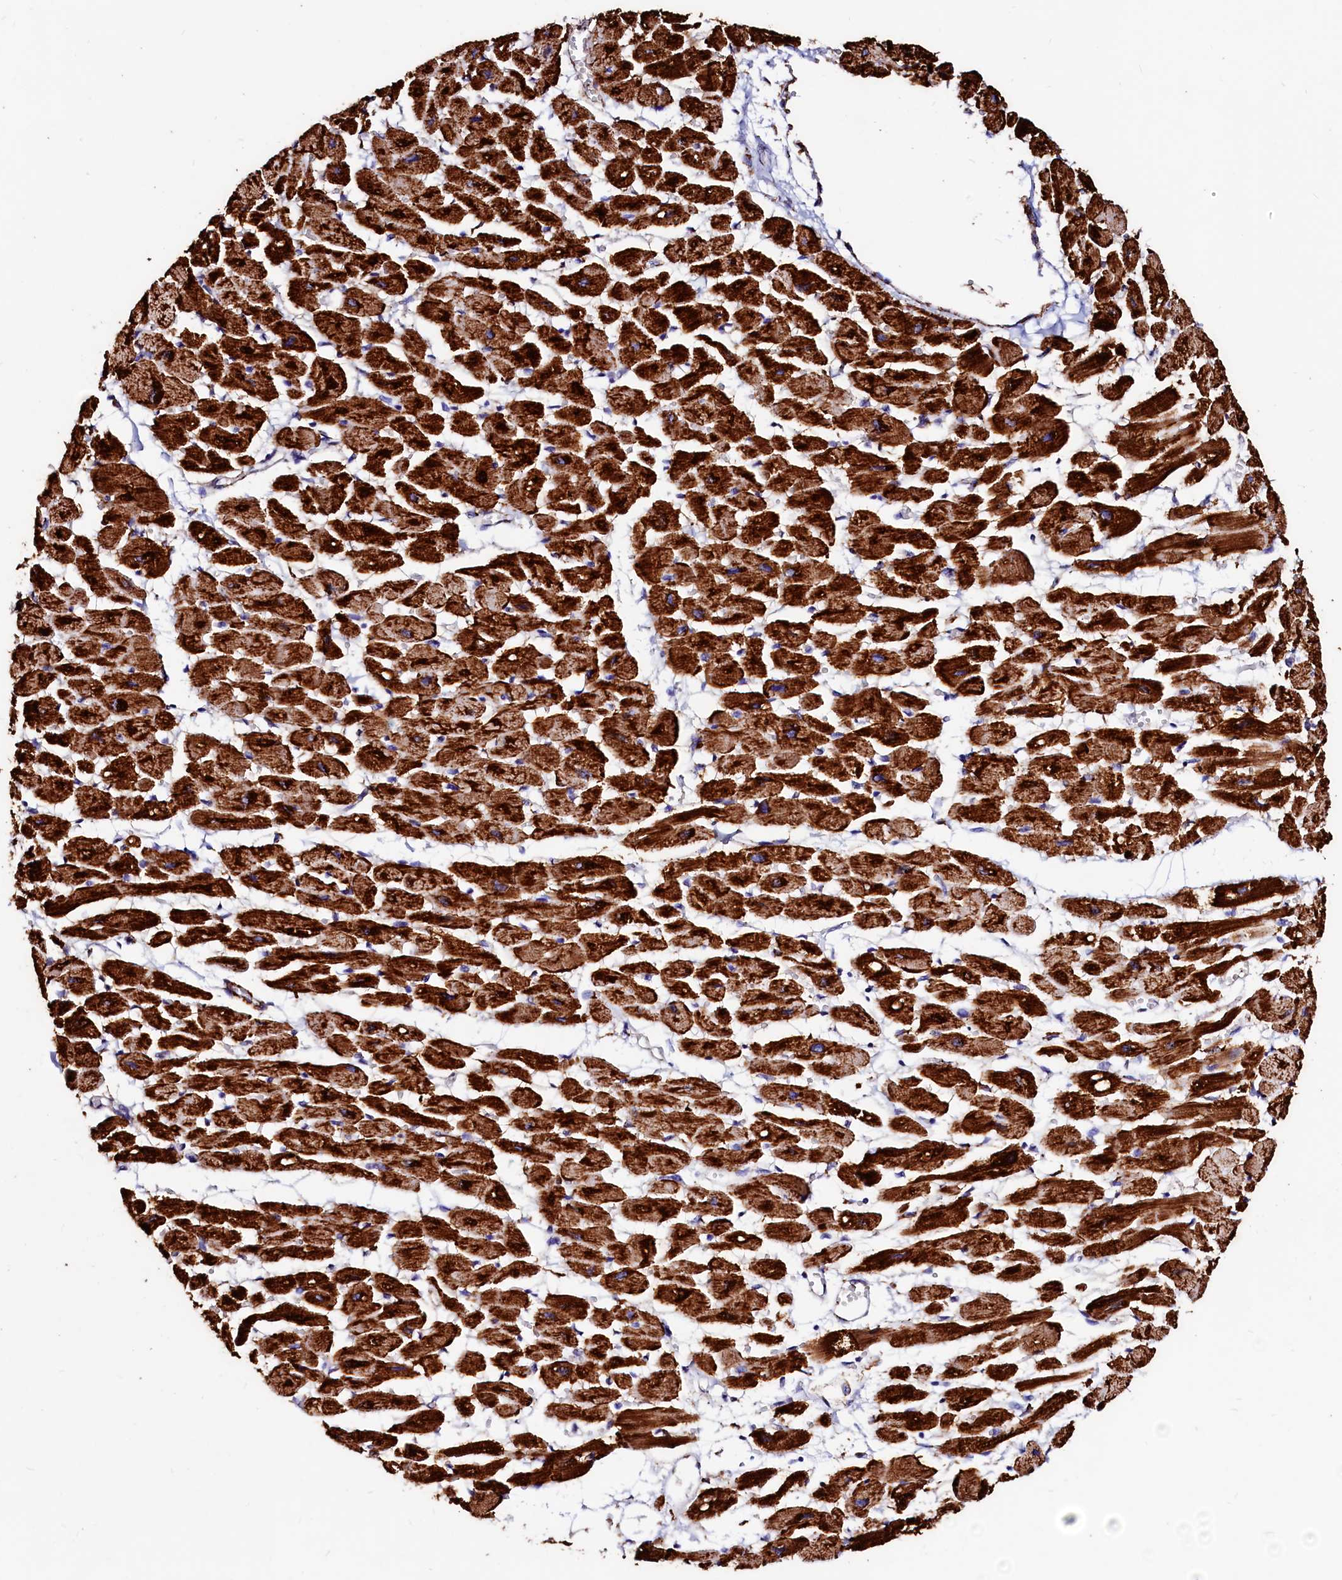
{"staining": {"intensity": "strong", "quantity": ">75%", "location": "cytoplasmic/membranous"}, "tissue": "heart muscle", "cell_type": "Cardiomyocytes", "image_type": "normal", "snomed": [{"axis": "morphology", "description": "Normal tissue, NOS"}, {"axis": "topography", "description": "Heart"}], "caption": "Immunohistochemical staining of unremarkable heart muscle demonstrates strong cytoplasmic/membranous protein positivity in approximately >75% of cardiomyocytes. (IHC, brightfield microscopy, high magnification).", "gene": "MAOB", "patient": {"sex": "female", "age": 54}}